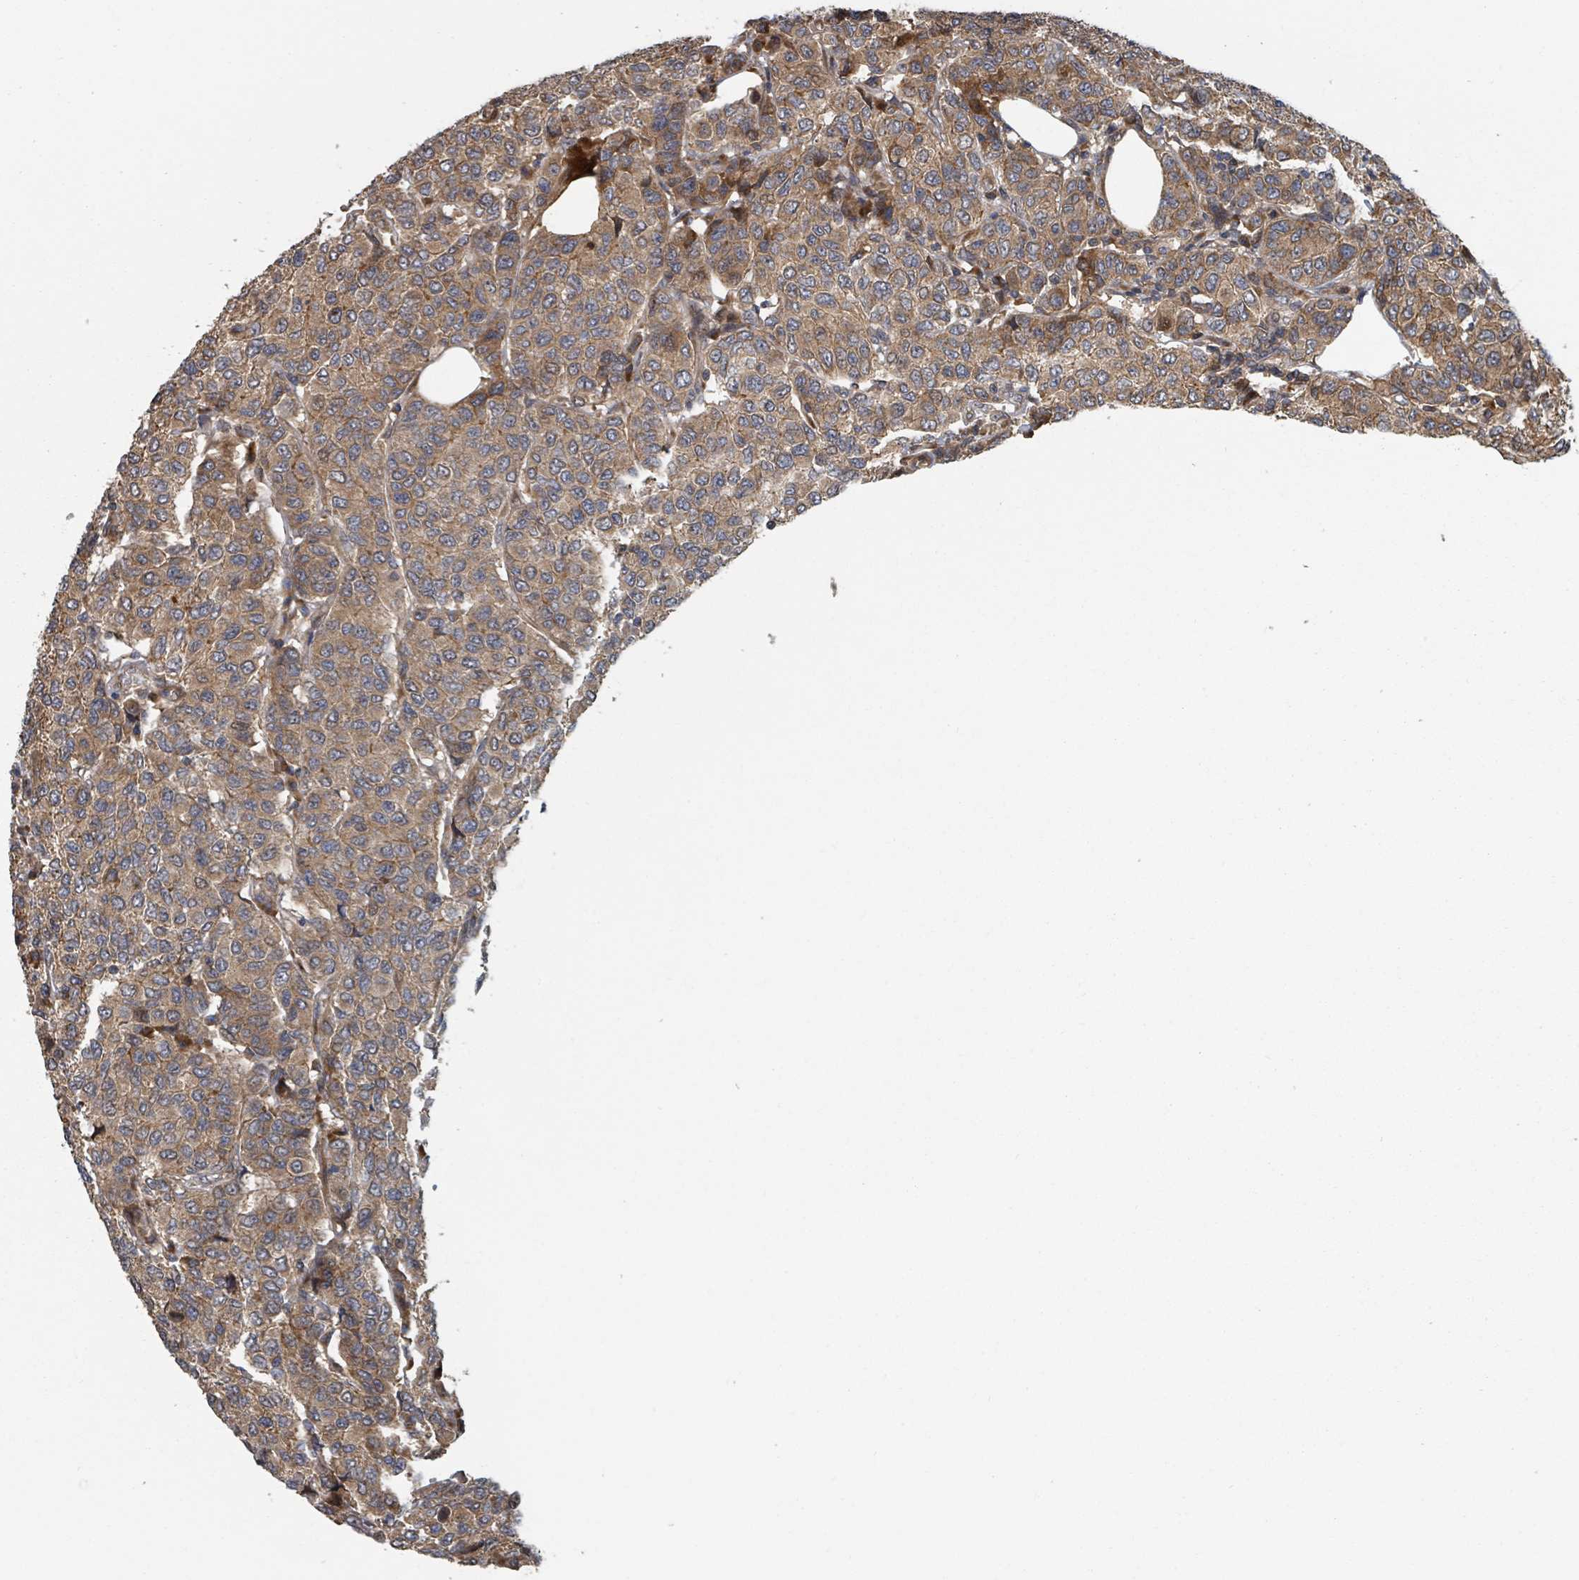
{"staining": {"intensity": "moderate", "quantity": ">75%", "location": "cytoplasmic/membranous"}, "tissue": "breast cancer", "cell_type": "Tumor cells", "image_type": "cancer", "snomed": [{"axis": "morphology", "description": "Duct carcinoma"}, {"axis": "topography", "description": "Breast"}], "caption": "A photomicrograph showing moderate cytoplasmic/membranous positivity in about >75% of tumor cells in breast cancer, as visualized by brown immunohistochemical staining.", "gene": "DPM1", "patient": {"sex": "female", "age": 55}}